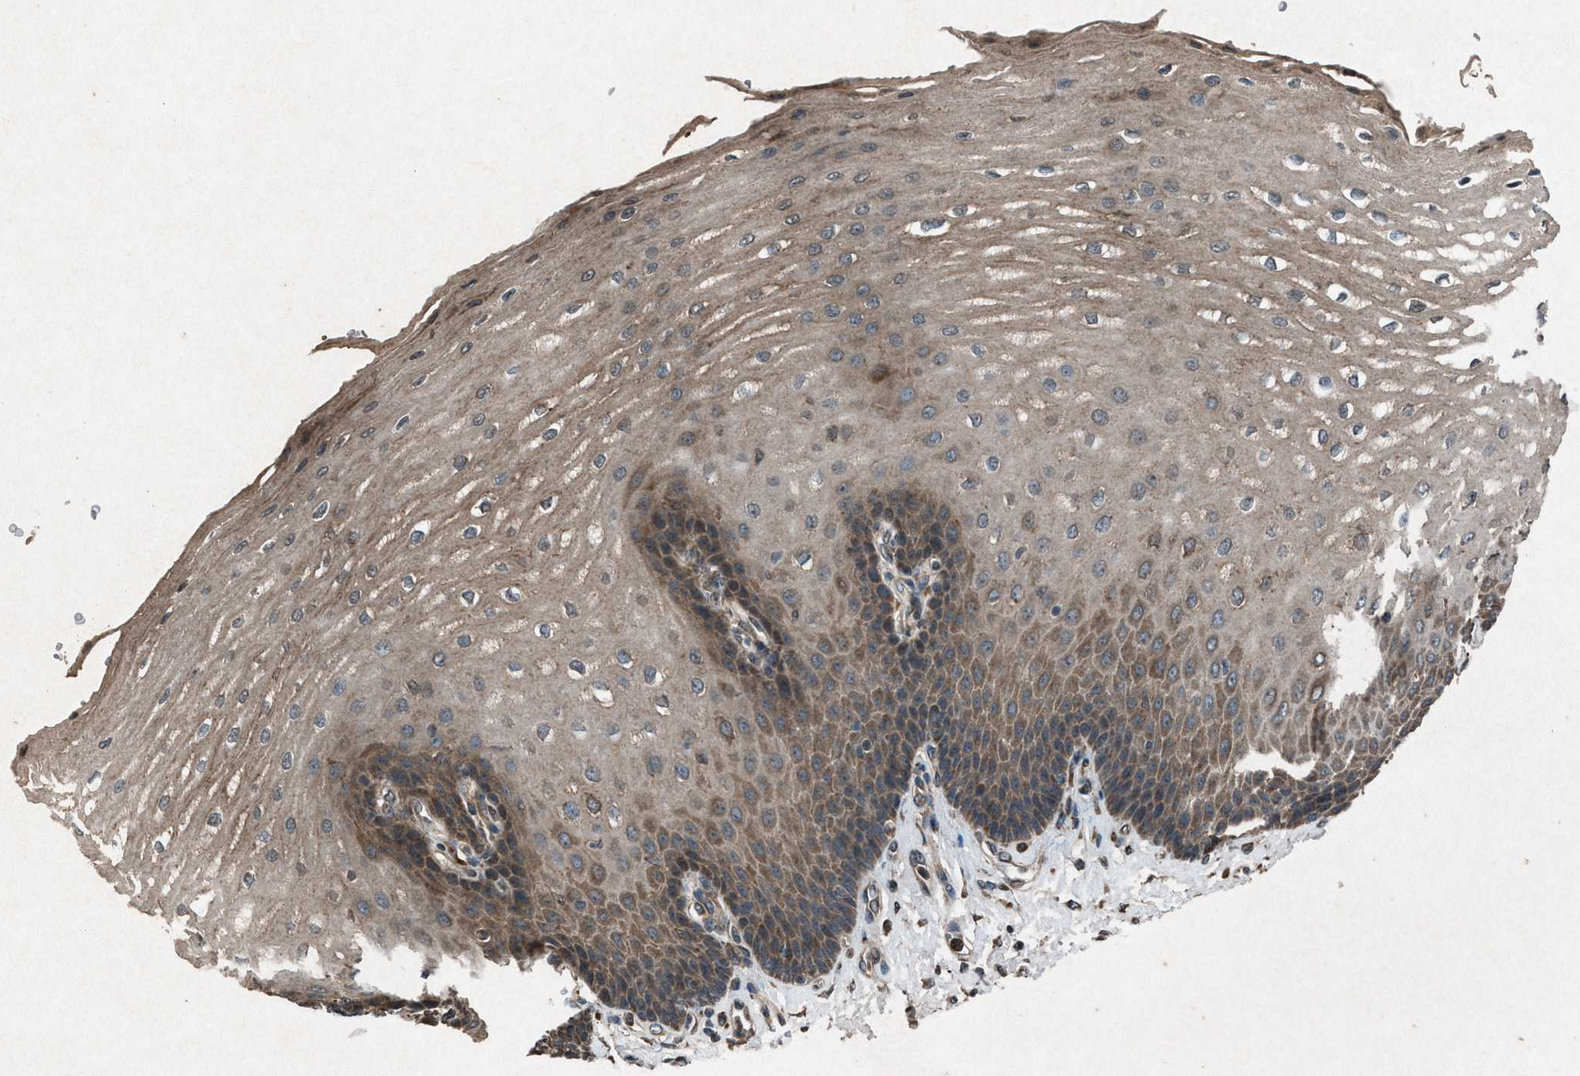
{"staining": {"intensity": "moderate", "quantity": ">75%", "location": "cytoplasmic/membranous"}, "tissue": "esophagus", "cell_type": "Squamous epithelial cells", "image_type": "normal", "snomed": [{"axis": "morphology", "description": "Normal tissue, NOS"}, {"axis": "topography", "description": "Esophagus"}], "caption": "This histopathology image displays immunohistochemistry staining of normal esophagus, with medium moderate cytoplasmic/membranous expression in about >75% of squamous epithelial cells.", "gene": "CALR", "patient": {"sex": "male", "age": 54}}